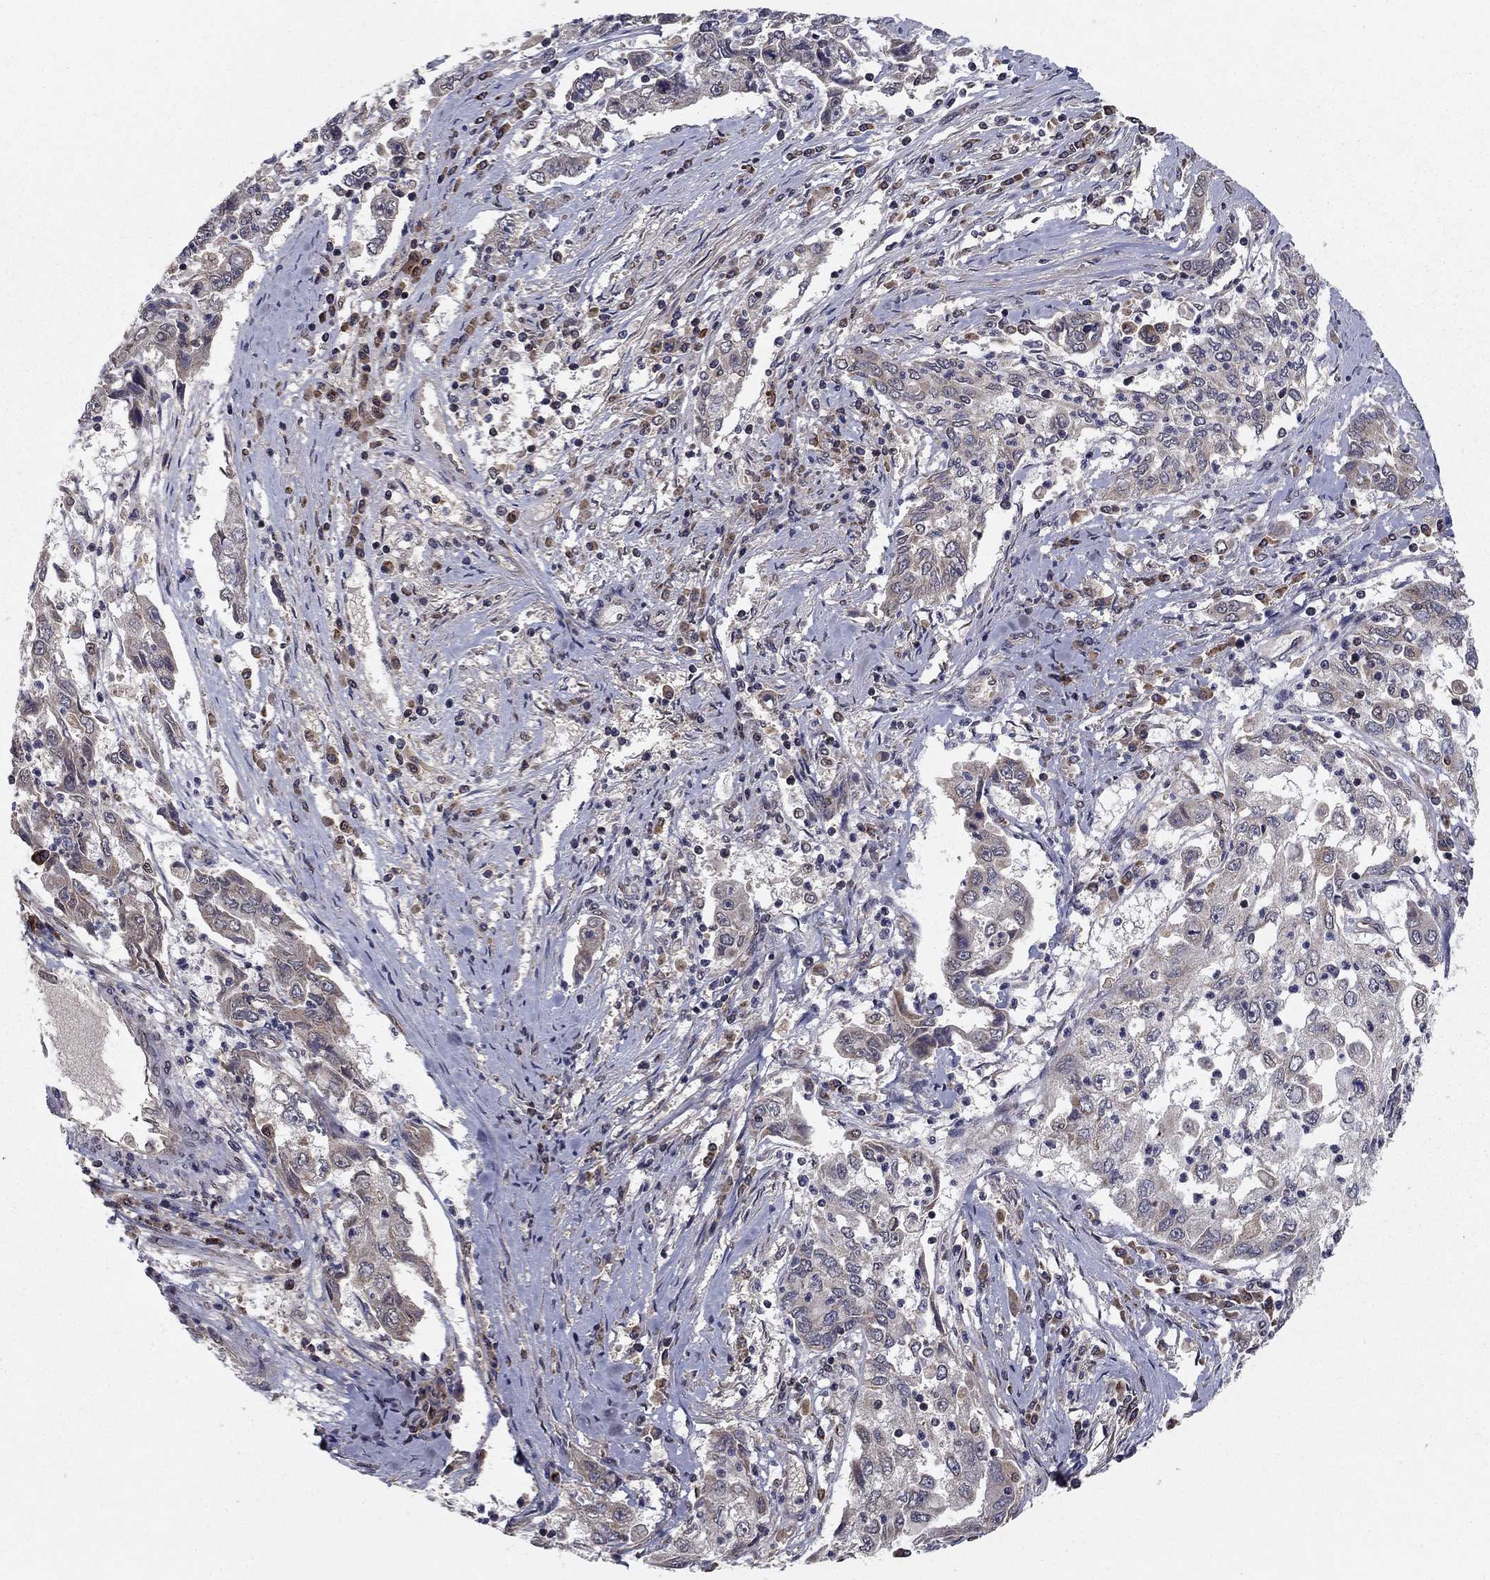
{"staining": {"intensity": "negative", "quantity": "none", "location": "none"}, "tissue": "cervical cancer", "cell_type": "Tumor cells", "image_type": "cancer", "snomed": [{"axis": "morphology", "description": "Squamous cell carcinoma, NOS"}, {"axis": "topography", "description": "Cervix"}], "caption": "This histopathology image is of cervical cancer stained with immunohistochemistry to label a protein in brown with the nuclei are counter-stained blue. There is no expression in tumor cells.", "gene": "SLC2A13", "patient": {"sex": "female", "age": 36}}